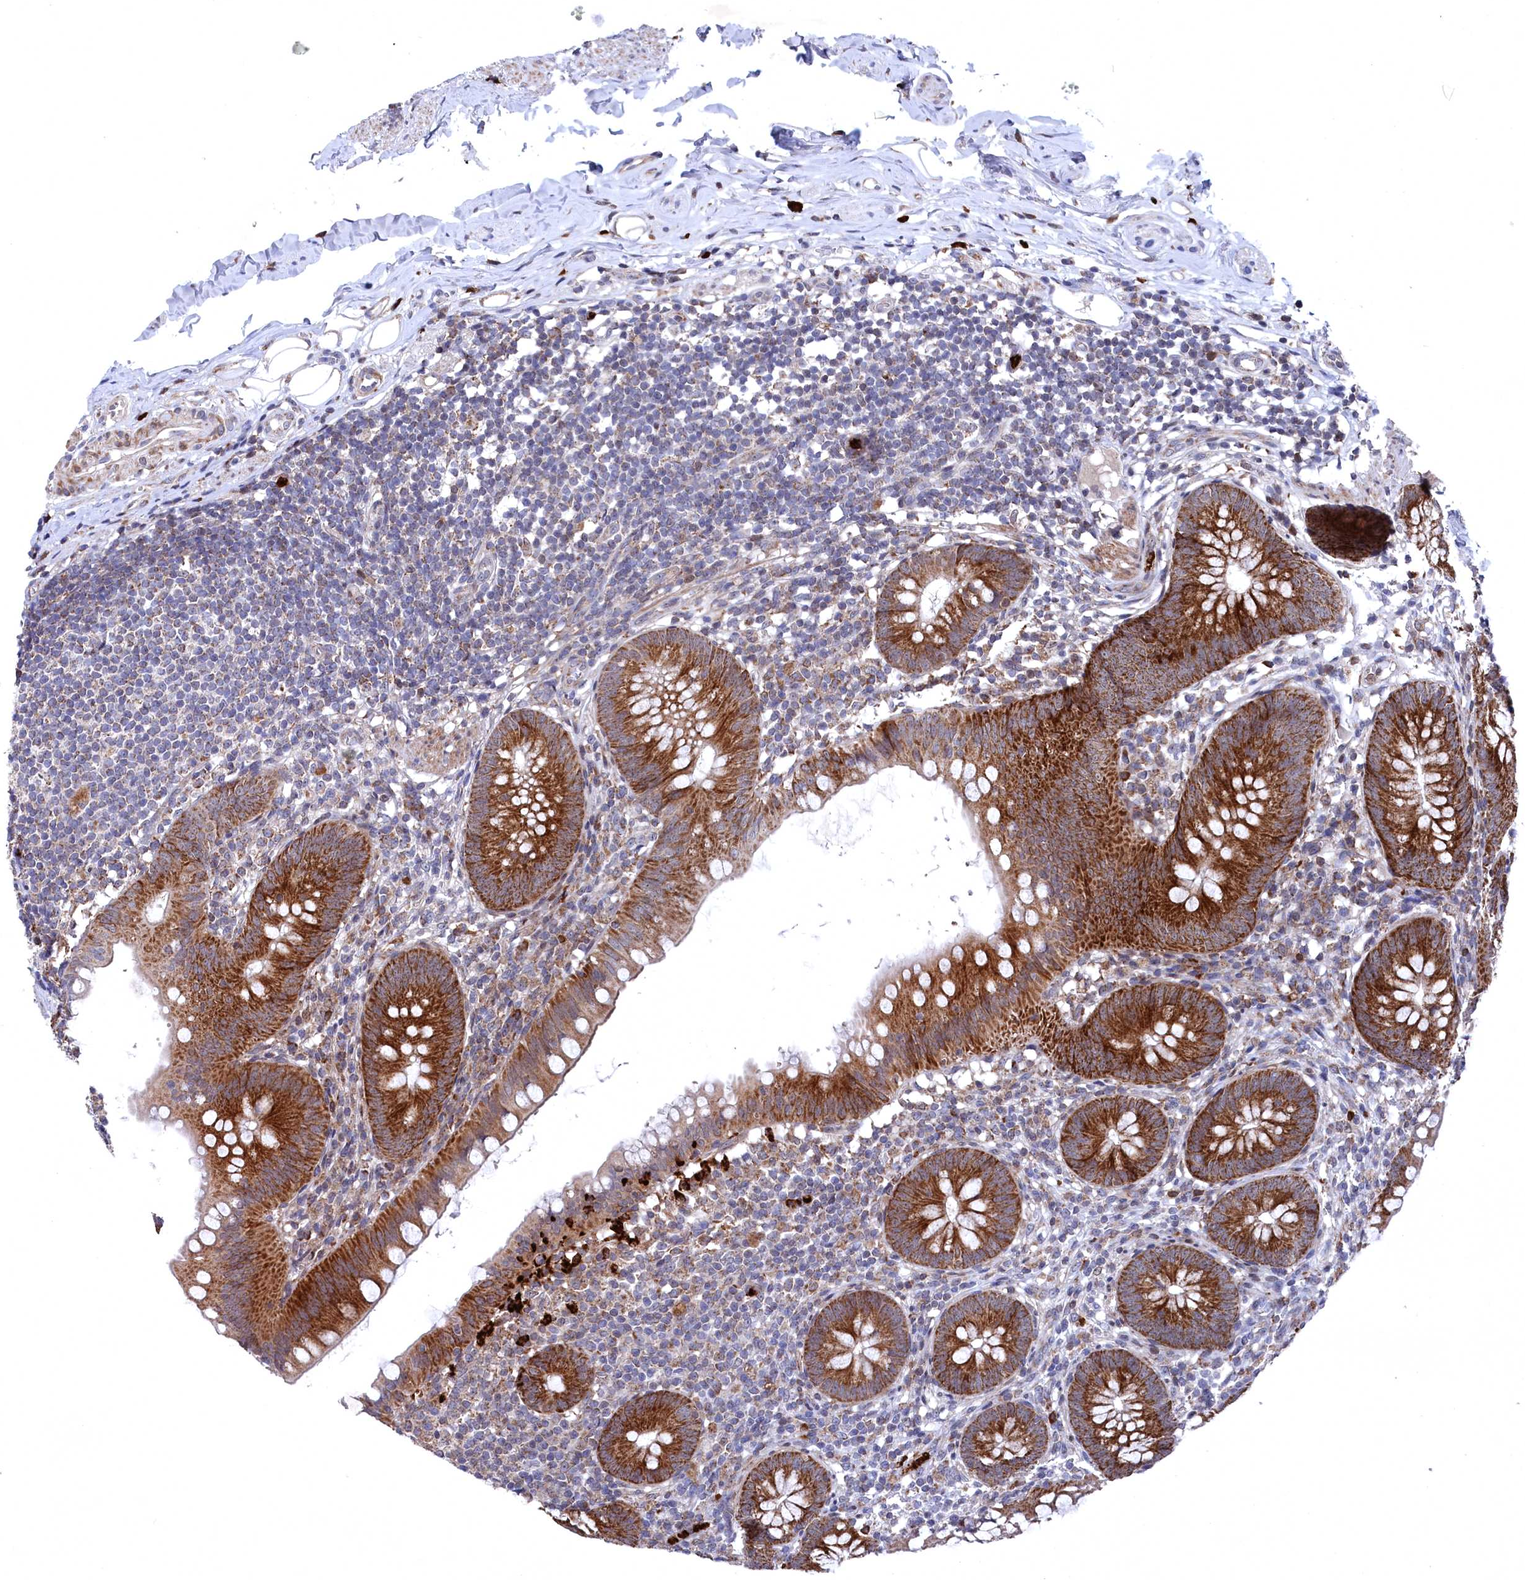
{"staining": {"intensity": "strong", "quantity": ">75%", "location": "cytoplasmic/membranous"}, "tissue": "appendix", "cell_type": "Glandular cells", "image_type": "normal", "snomed": [{"axis": "morphology", "description": "Normal tissue, NOS"}, {"axis": "topography", "description": "Appendix"}], "caption": "About >75% of glandular cells in benign human appendix exhibit strong cytoplasmic/membranous protein staining as visualized by brown immunohistochemical staining.", "gene": "CHCHD1", "patient": {"sex": "female", "age": 62}}